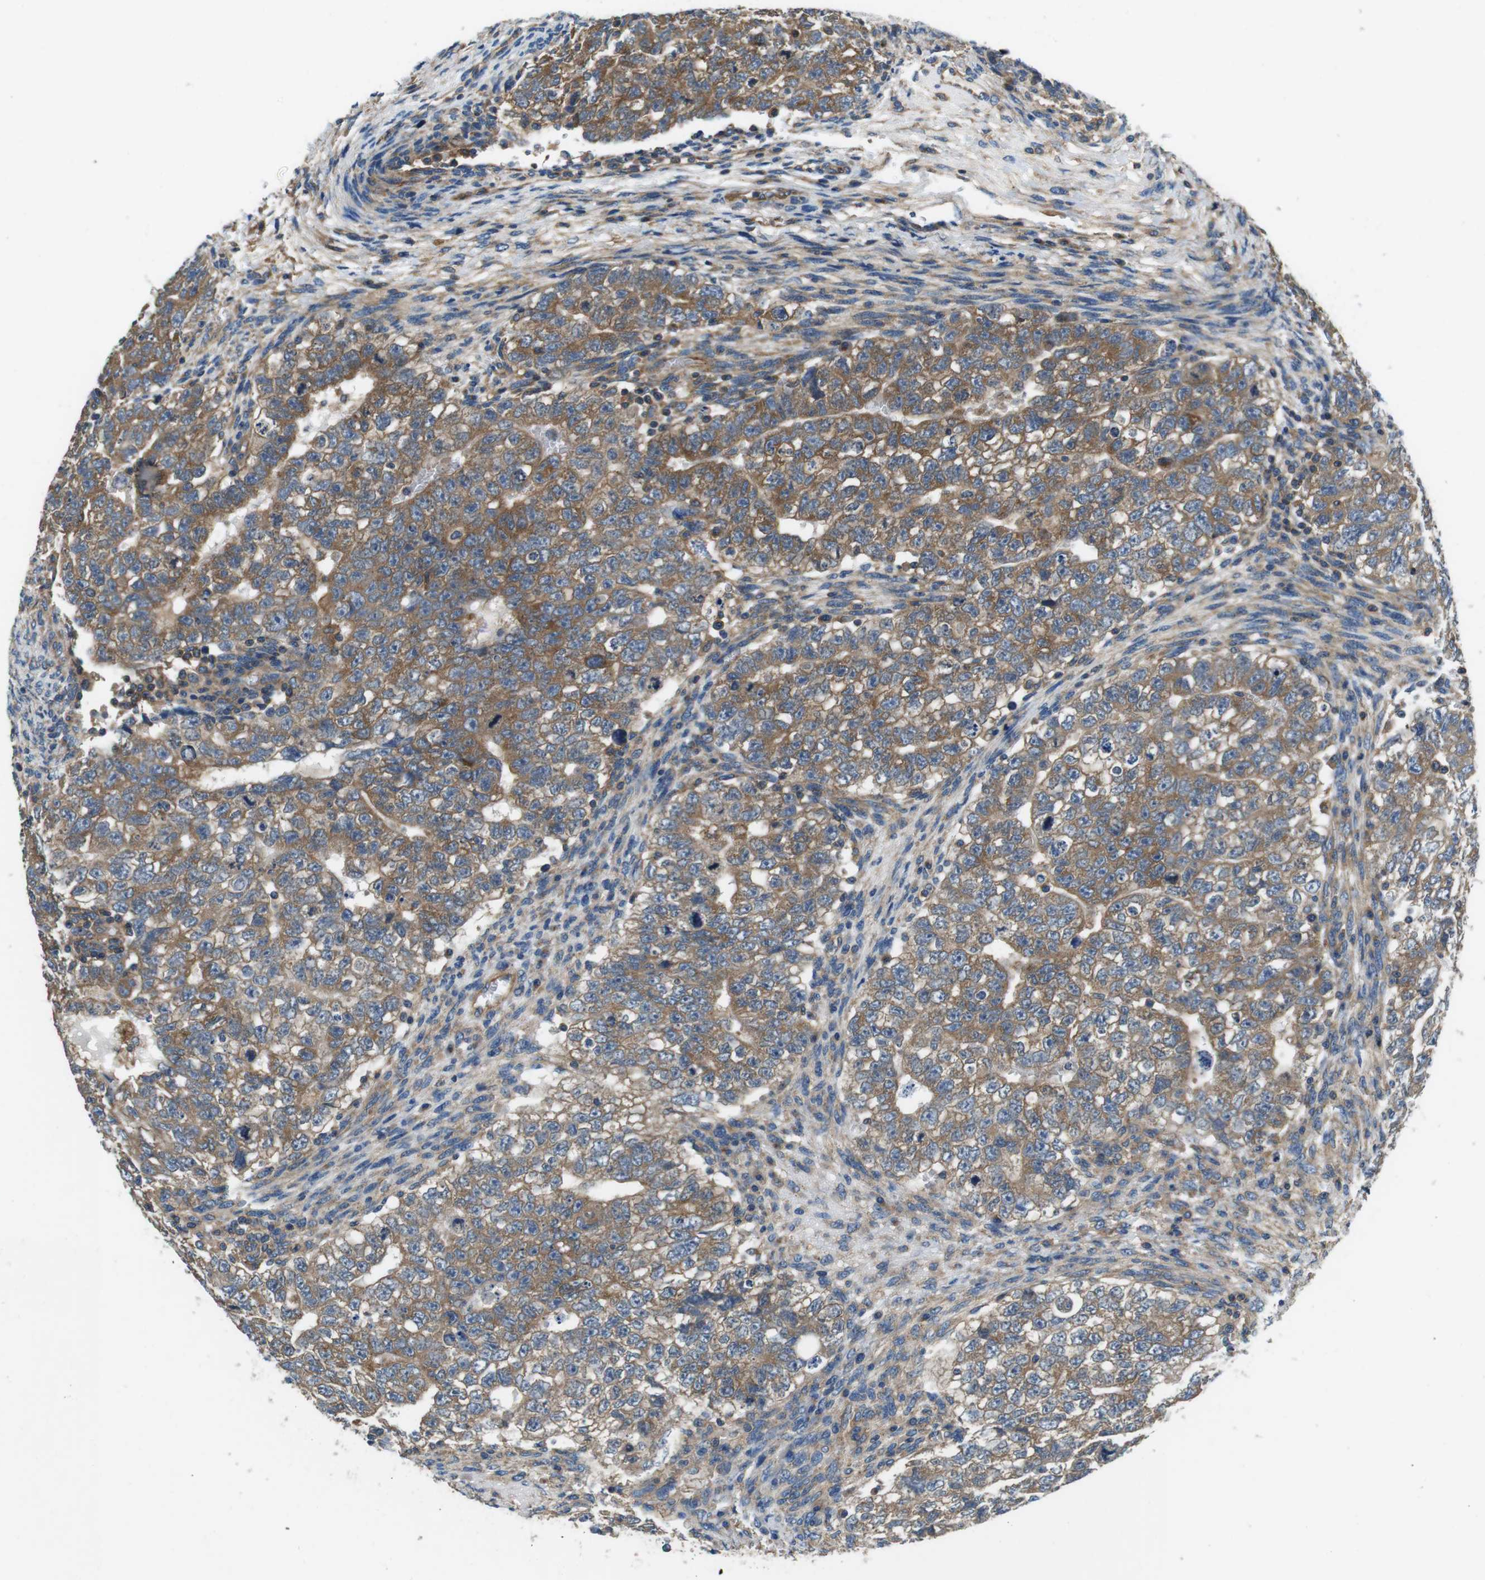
{"staining": {"intensity": "moderate", "quantity": ">75%", "location": "cytoplasmic/membranous"}, "tissue": "testis cancer", "cell_type": "Tumor cells", "image_type": "cancer", "snomed": [{"axis": "morphology", "description": "Seminoma, NOS"}, {"axis": "morphology", "description": "Carcinoma, Embryonal, NOS"}, {"axis": "topography", "description": "Testis"}], "caption": "A brown stain shows moderate cytoplasmic/membranous staining of a protein in seminoma (testis) tumor cells.", "gene": "DENND4C", "patient": {"sex": "male", "age": 38}}